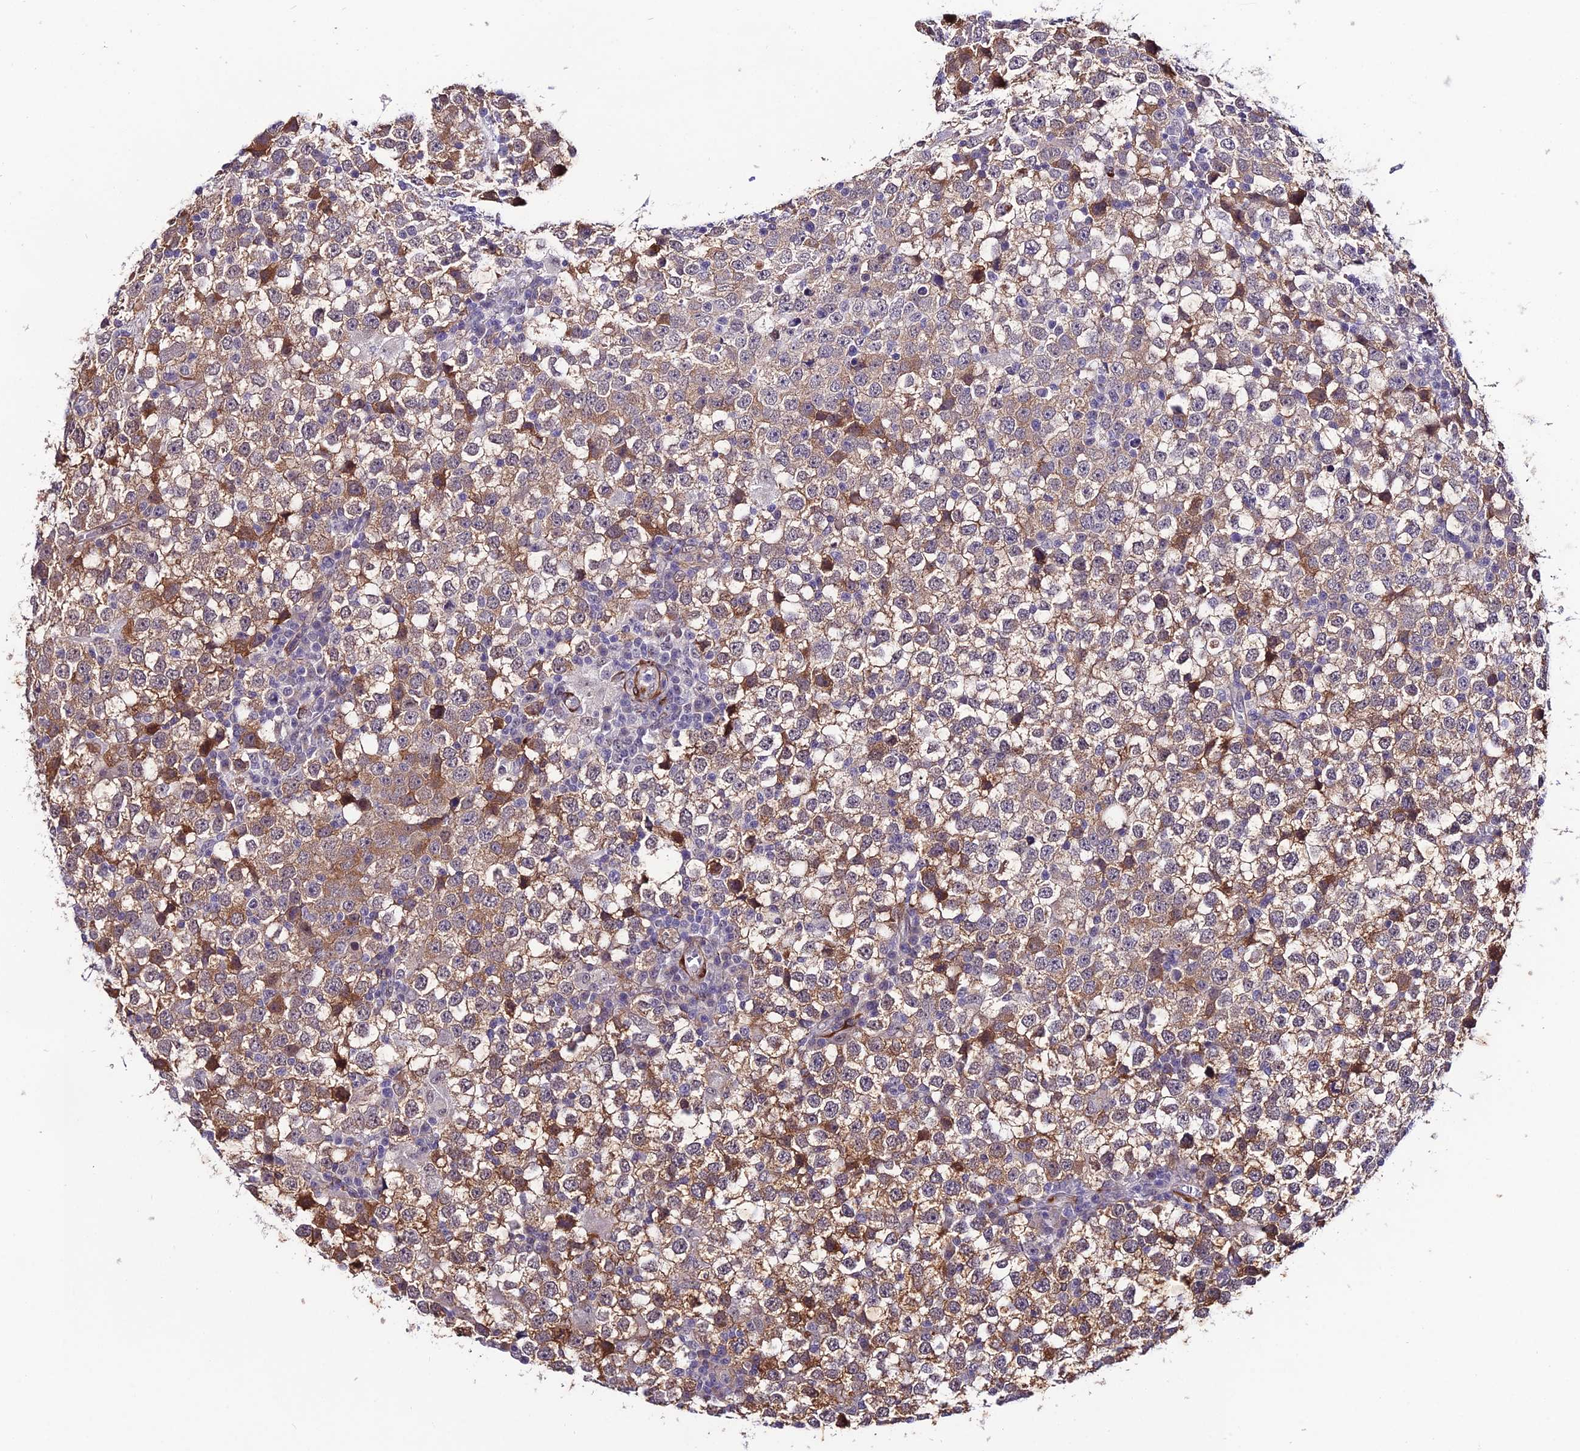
{"staining": {"intensity": "moderate", "quantity": ">75%", "location": "cytoplasmic/membranous"}, "tissue": "testis cancer", "cell_type": "Tumor cells", "image_type": "cancer", "snomed": [{"axis": "morphology", "description": "Seminoma, NOS"}, {"axis": "topography", "description": "Testis"}], "caption": "Testis cancer stained with a brown dye reveals moderate cytoplasmic/membranous positive staining in about >75% of tumor cells.", "gene": "SYT15", "patient": {"sex": "male", "age": 65}}